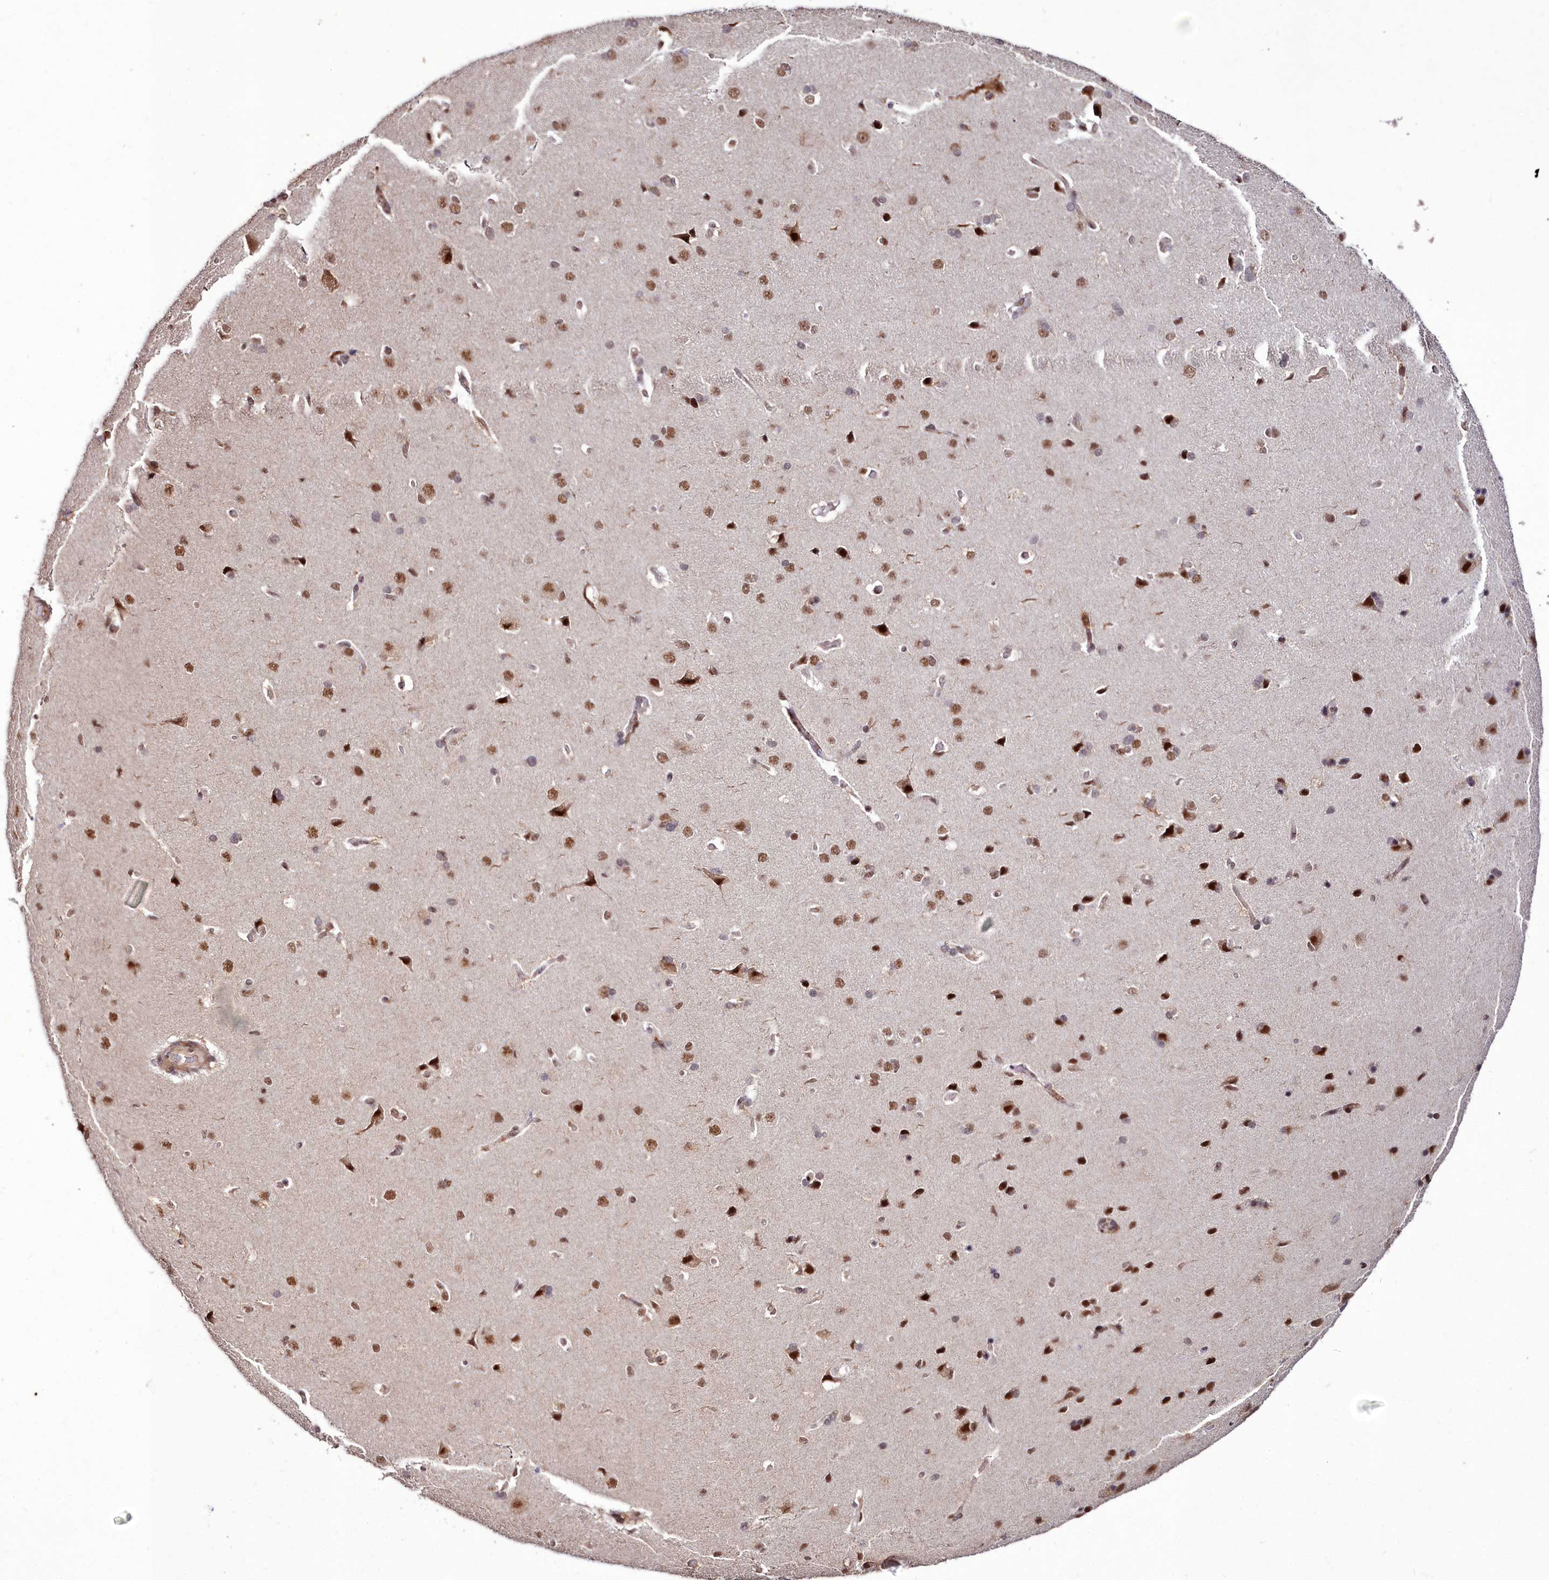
{"staining": {"intensity": "moderate", "quantity": ">75%", "location": "cytoplasmic/membranous,nuclear"}, "tissue": "cerebral cortex", "cell_type": "Endothelial cells", "image_type": "normal", "snomed": [{"axis": "morphology", "description": "Normal tissue, NOS"}, {"axis": "topography", "description": "Cerebral cortex"}], "caption": "Endothelial cells demonstrate medium levels of moderate cytoplasmic/membranous,nuclear staining in about >75% of cells in normal cerebral cortex.", "gene": "CXXC1", "patient": {"sex": "male", "age": 62}}